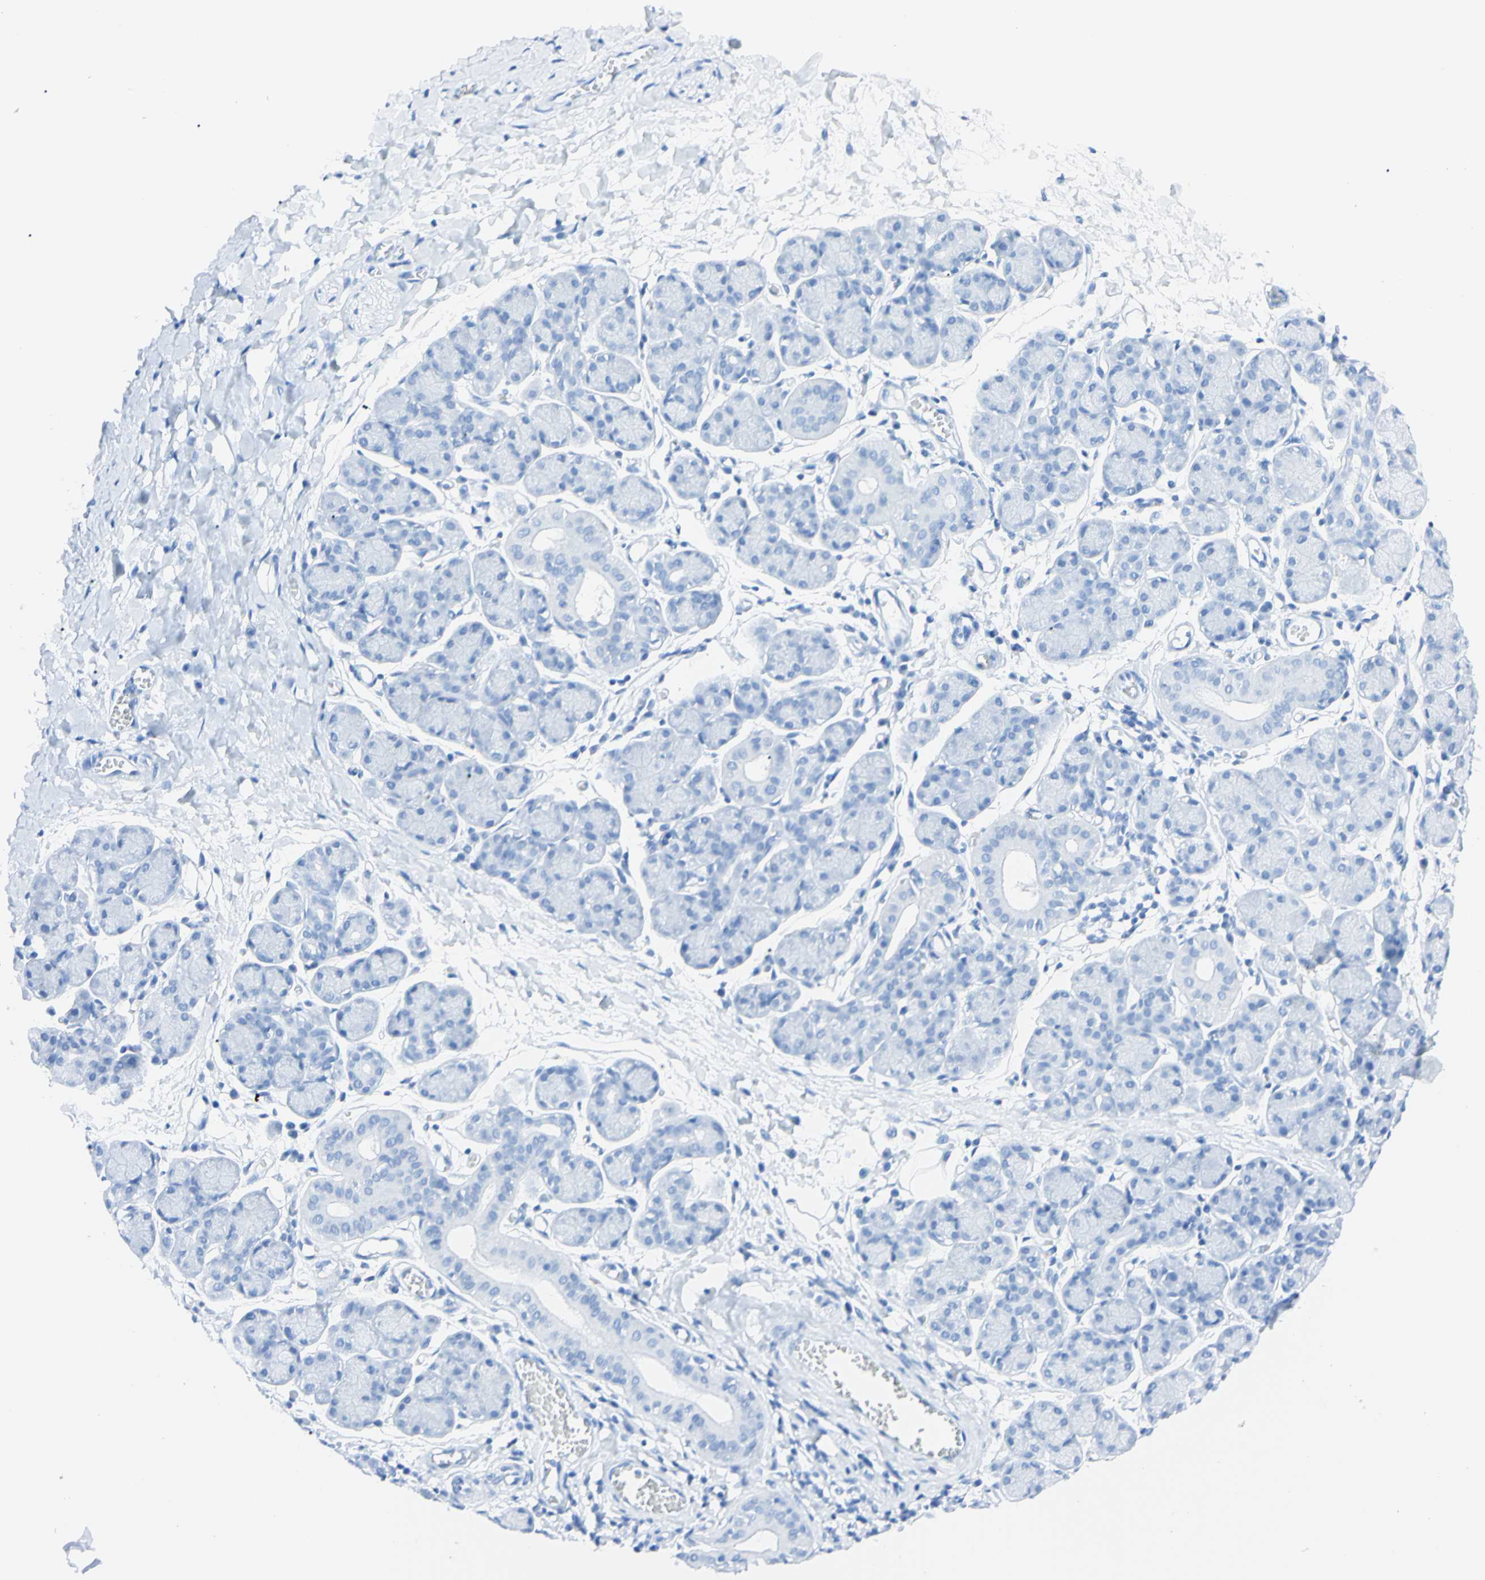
{"staining": {"intensity": "negative", "quantity": "none", "location": "none"}, "tissue": "salivary gland", "cell_type": "Glandular cells", "image_type": "normal", "snomed": [{"axis": "morphology", "description": "Normal tissue, NOS"}, {"axis": "morphology", "description": "Inflammation, NOS"}, {"axis": "topography", "description": "Lymph node"}, {"axis": "topography", "description": "Salivary gland"}], "caption": "Immunohistochemistry image of unremarkable human salivary gland stained for a protein (brown), which reveals no expression in glandular cells.", "gene": "FOLH1", "patient": {"sex": "male", "age": 3}}